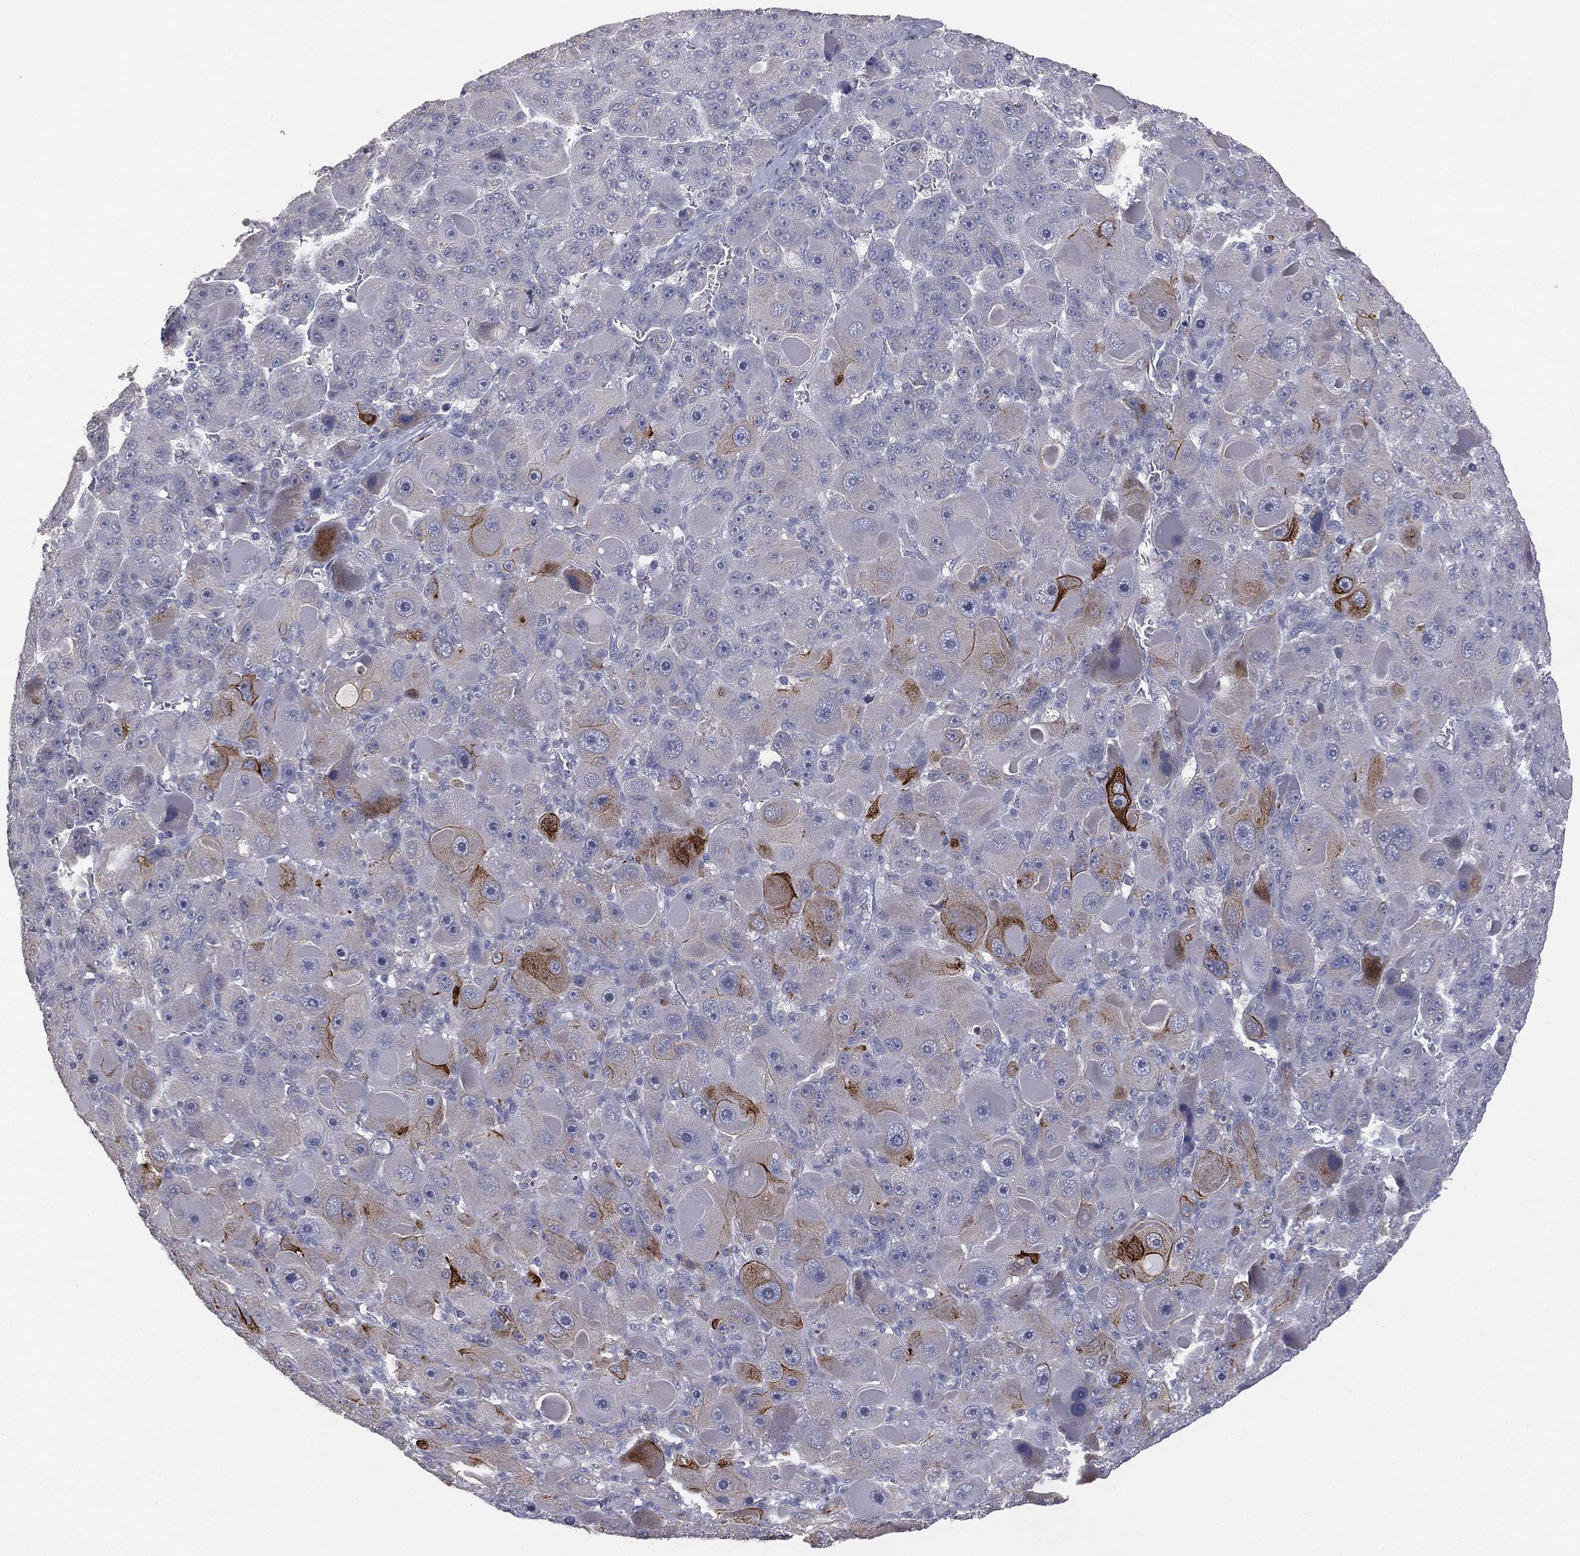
{"staining": {"intensity": "strong", "quantity": "<25%", "location": "cytoplasmic/membranous"}, "tissue": "liver cancer", "cell_type": "Tumor cells", "image_type": "cancer", "snomed": [{"axis": "morphology", "description": "Carcinoma, Hepatocellular, NOS"}, {"axis": "topography", "description": "Liver"}], "caption": "A histopathology image of human hepatocellular carcinoma (liver) stained for a protein displays strong cytoplasmic/membranous brown staining in tumor cells.", "gene": "MUC1", "patient": {"sex": "male", "age": 76}}